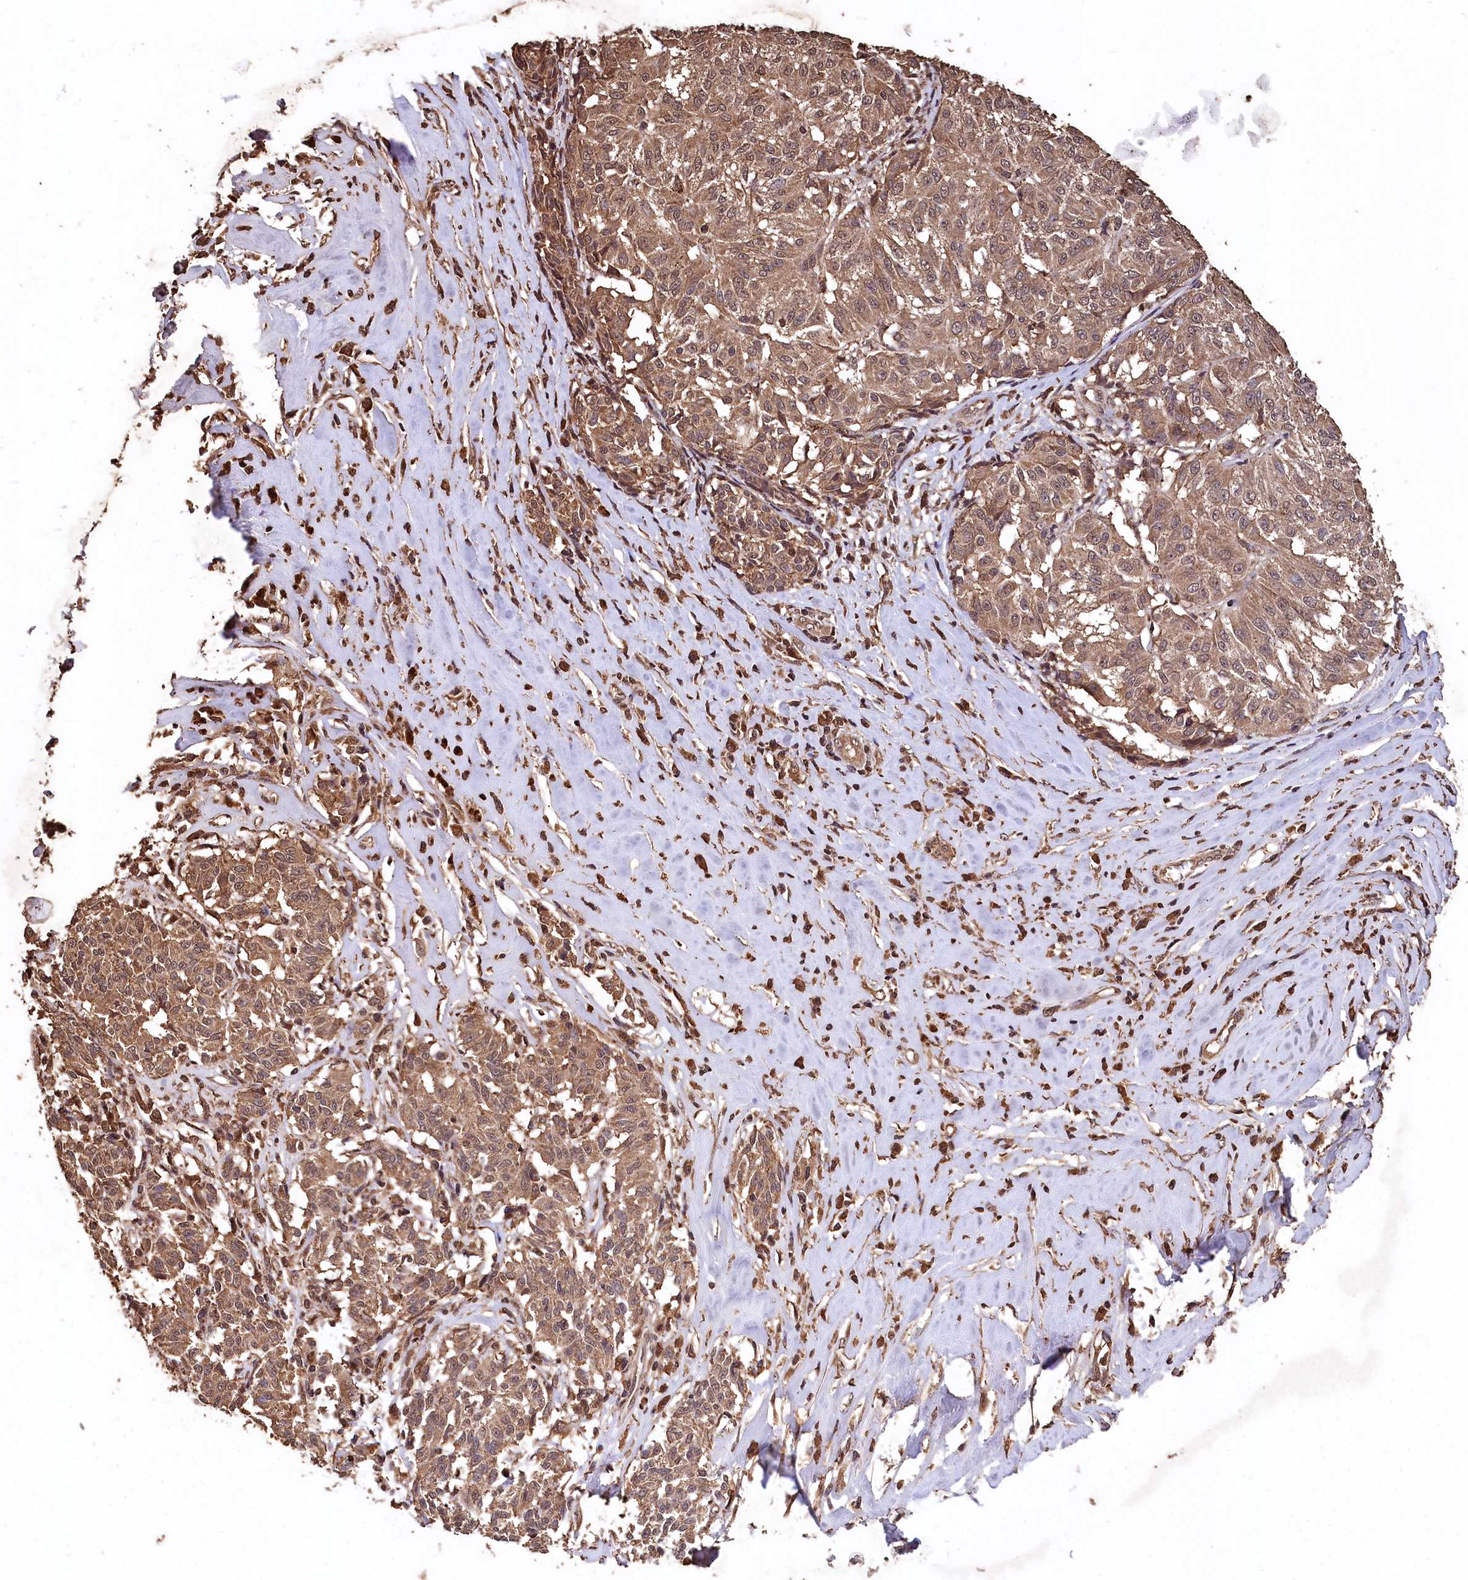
{"staining": {"intensity": "moderate", "quantity": ">75%", "location": "cytoplasmic/membranous,nuclear"}, "tissue": "melanoma", "cell_type": "Tumor cells", "image_type": "cancer", "snomed": [{"axis": "morphology", "description": "Malignant melanoma, NOS"}, {"axis": "topography", "description": "Skin"}], "caption": "A histopathology image of human melanoma stained for a protein shows moderate cytoplasmic/membranous and nuclear brown staining in tumor cells. (IHC, brightfield microscopy, high magnification).", "gene": "CEP57L1", "patient": {"sex": "female", "age": 72}}